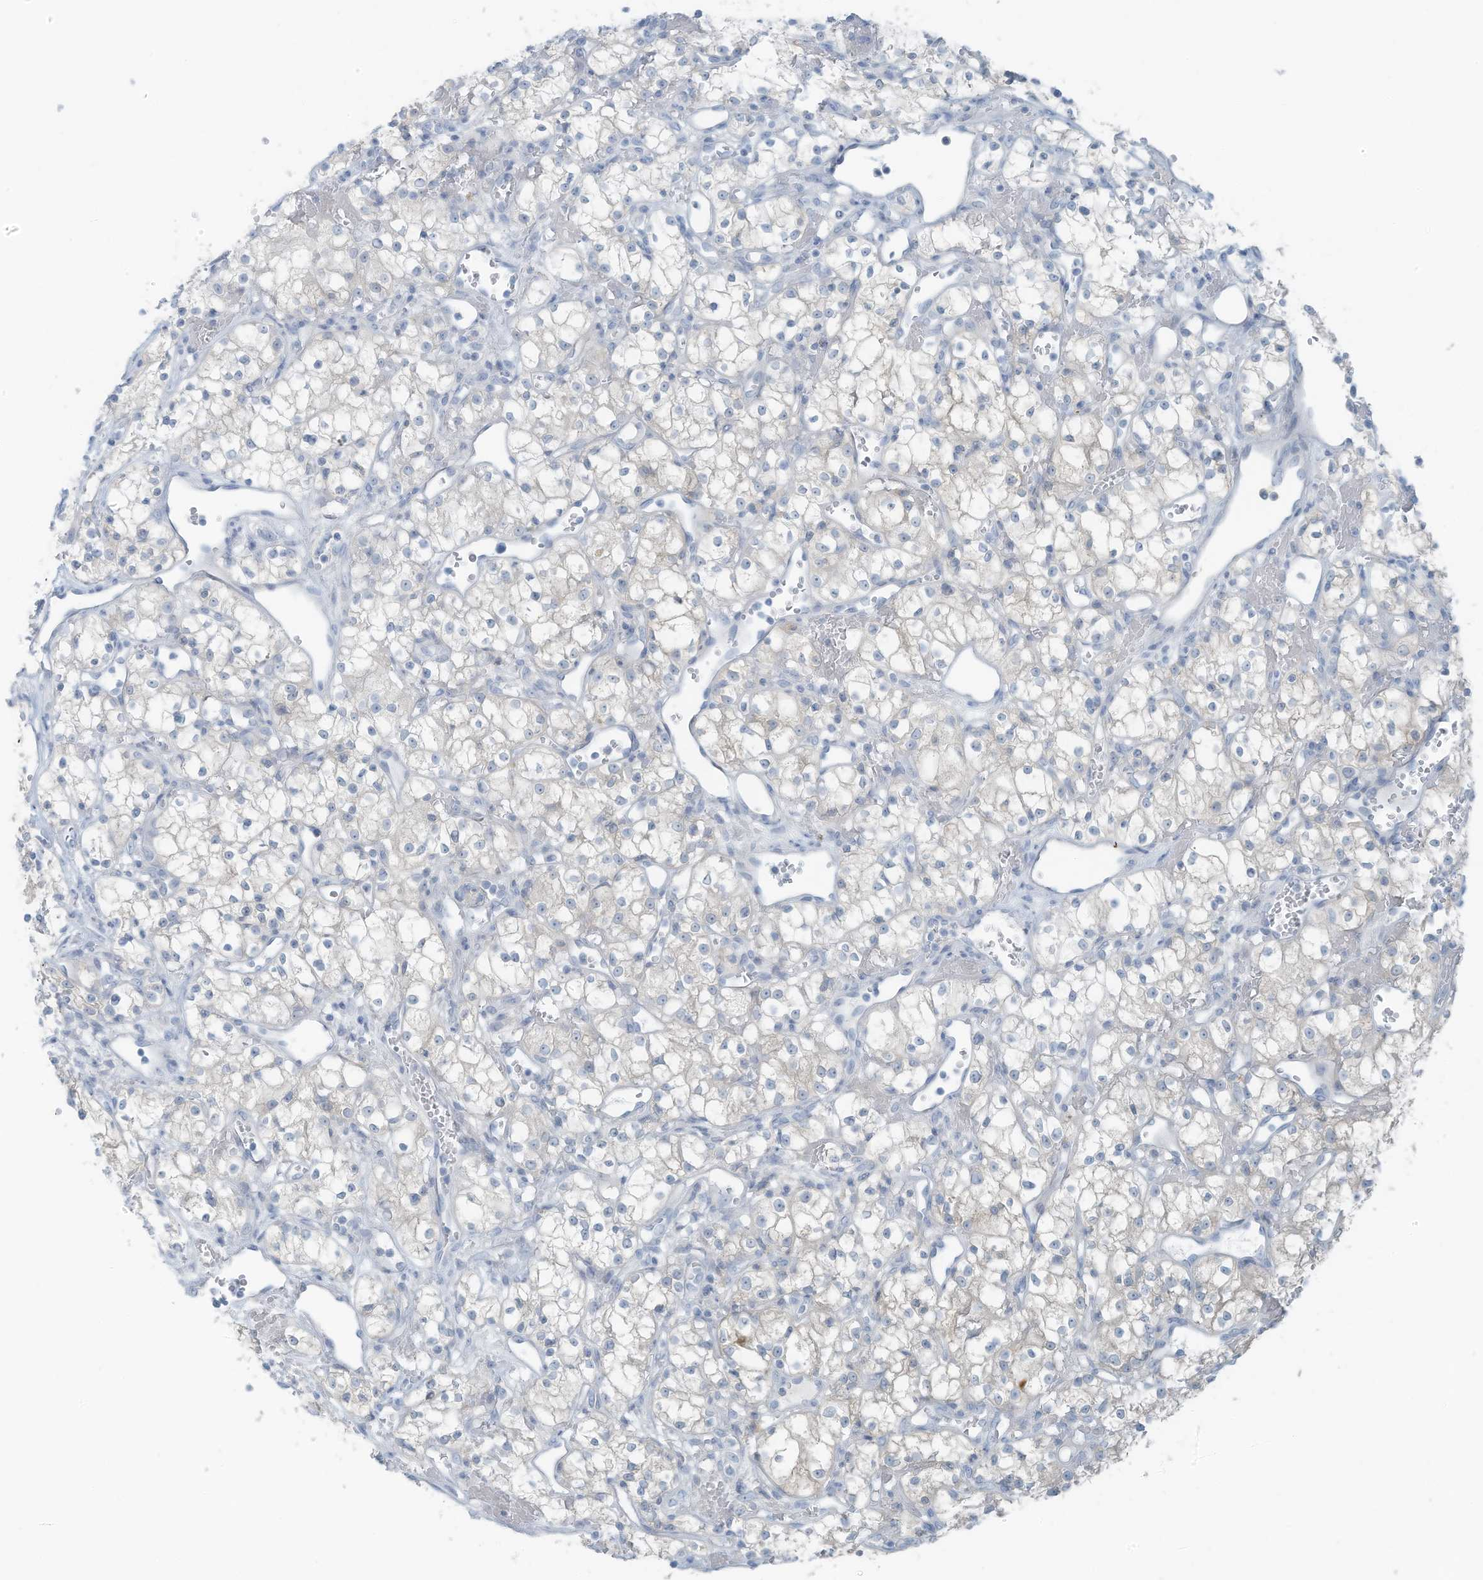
{"staining": {"intensity": "negative", "quantity": "none", "location": "none"}, "tissue": "renal cancer", "cell_type": "Tumor cells", "image_type": "cancer", "snomed": [{"axis": "morphology", "description": "Adenocarcinoma, NOS"}, {"axis": "topography", "description": "Kidney"}], "caption": "Micrograph shows no protein staining in tumor cells of renal adenocarcinoma tissue.", "gene": "SLC25A43", "patient": {"sex": "male", "age": 59}}